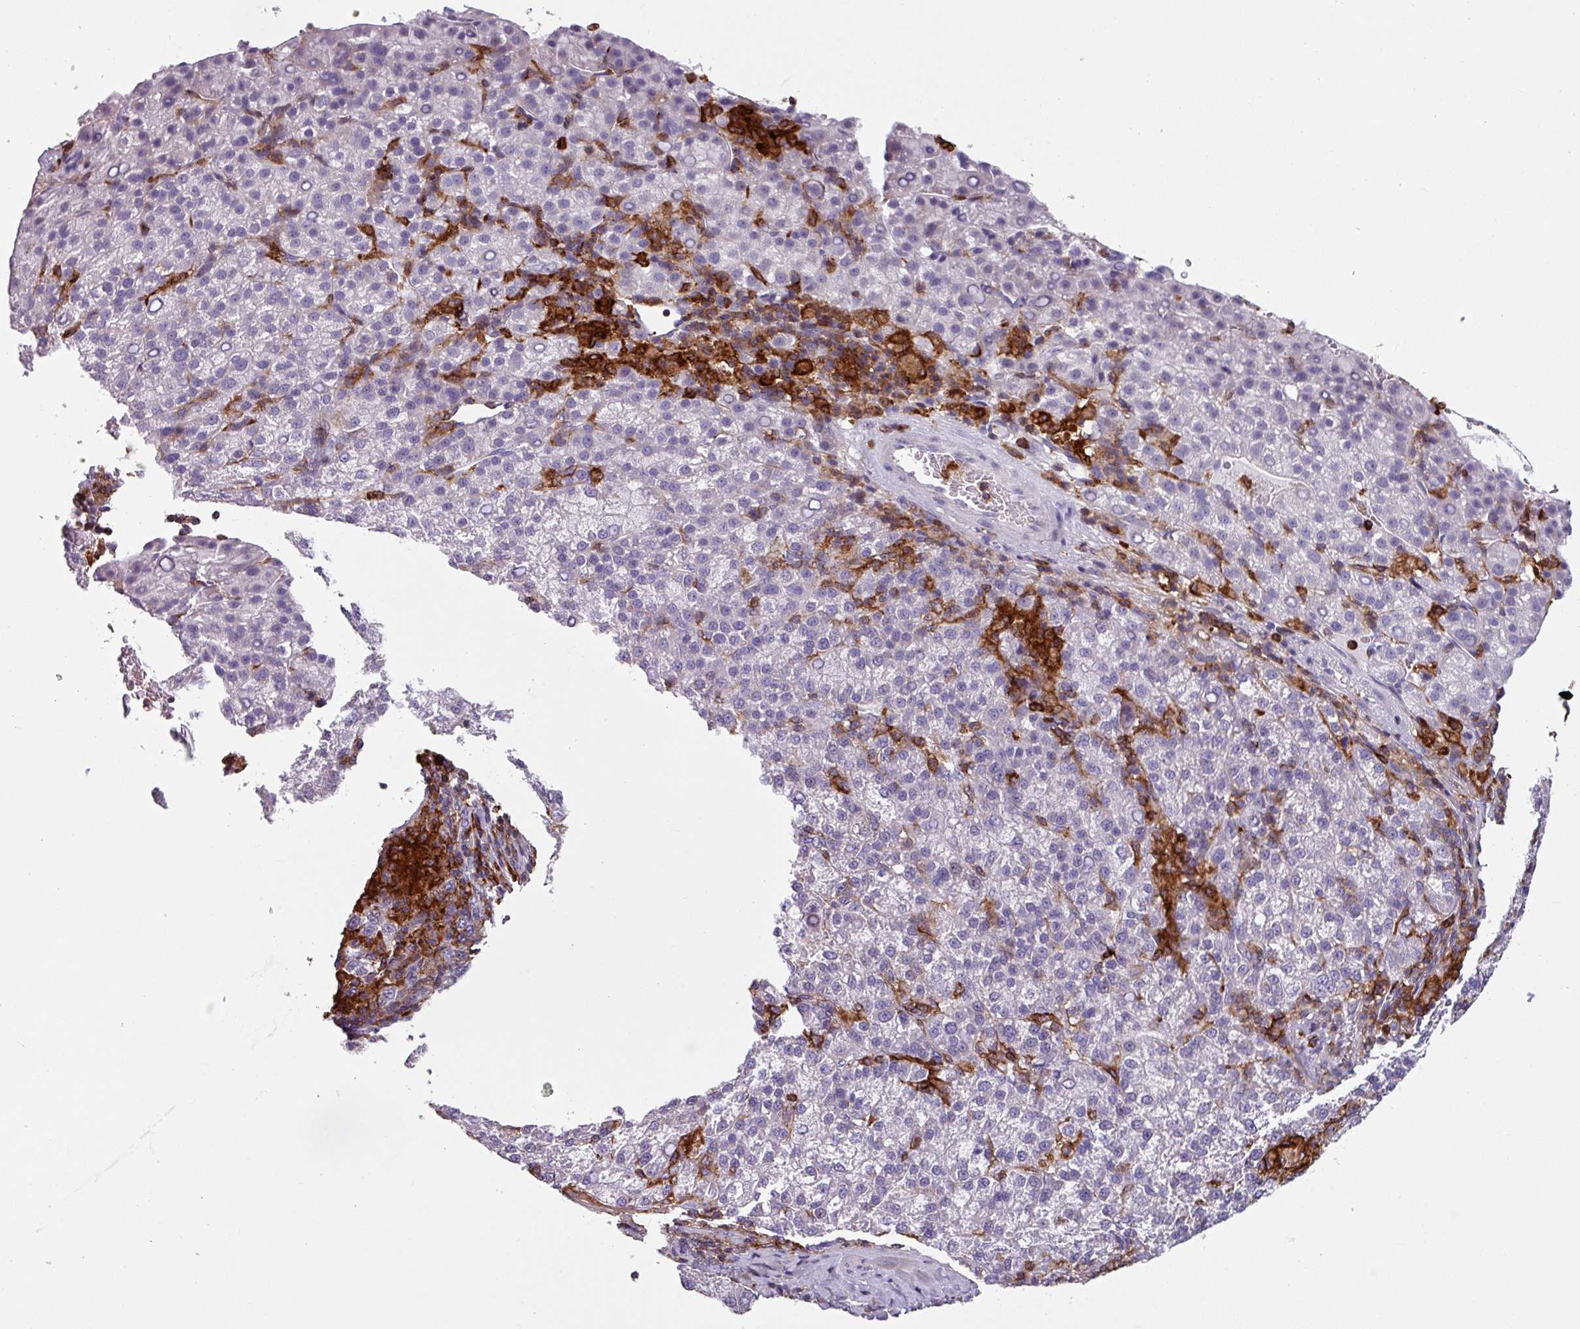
{"staining": {"intensity": "negative", "quantity": "none", "location": "none"}, "tissue": "liver cancer", "cell_type": "Tumor cells", "image_type": "cancer", "snomed": [{"axis": "morphology", "description": "Carcinoma, Hepatocellular, NOS"}, {"axis": "topography", "description": "Liver"}], "caption": "A high-resolution micrograph shows IHC staining of hepatocellular carcinoma (liver), which shows no significant positivity in tumor cells. (Brightfield microscopy of DAB (3,3'-diaminobenzidine) immunohistochemistry (IHC) at high magnification).", "gene": "EXOSC5", "patient": {"sex": "female", "age": 58}}